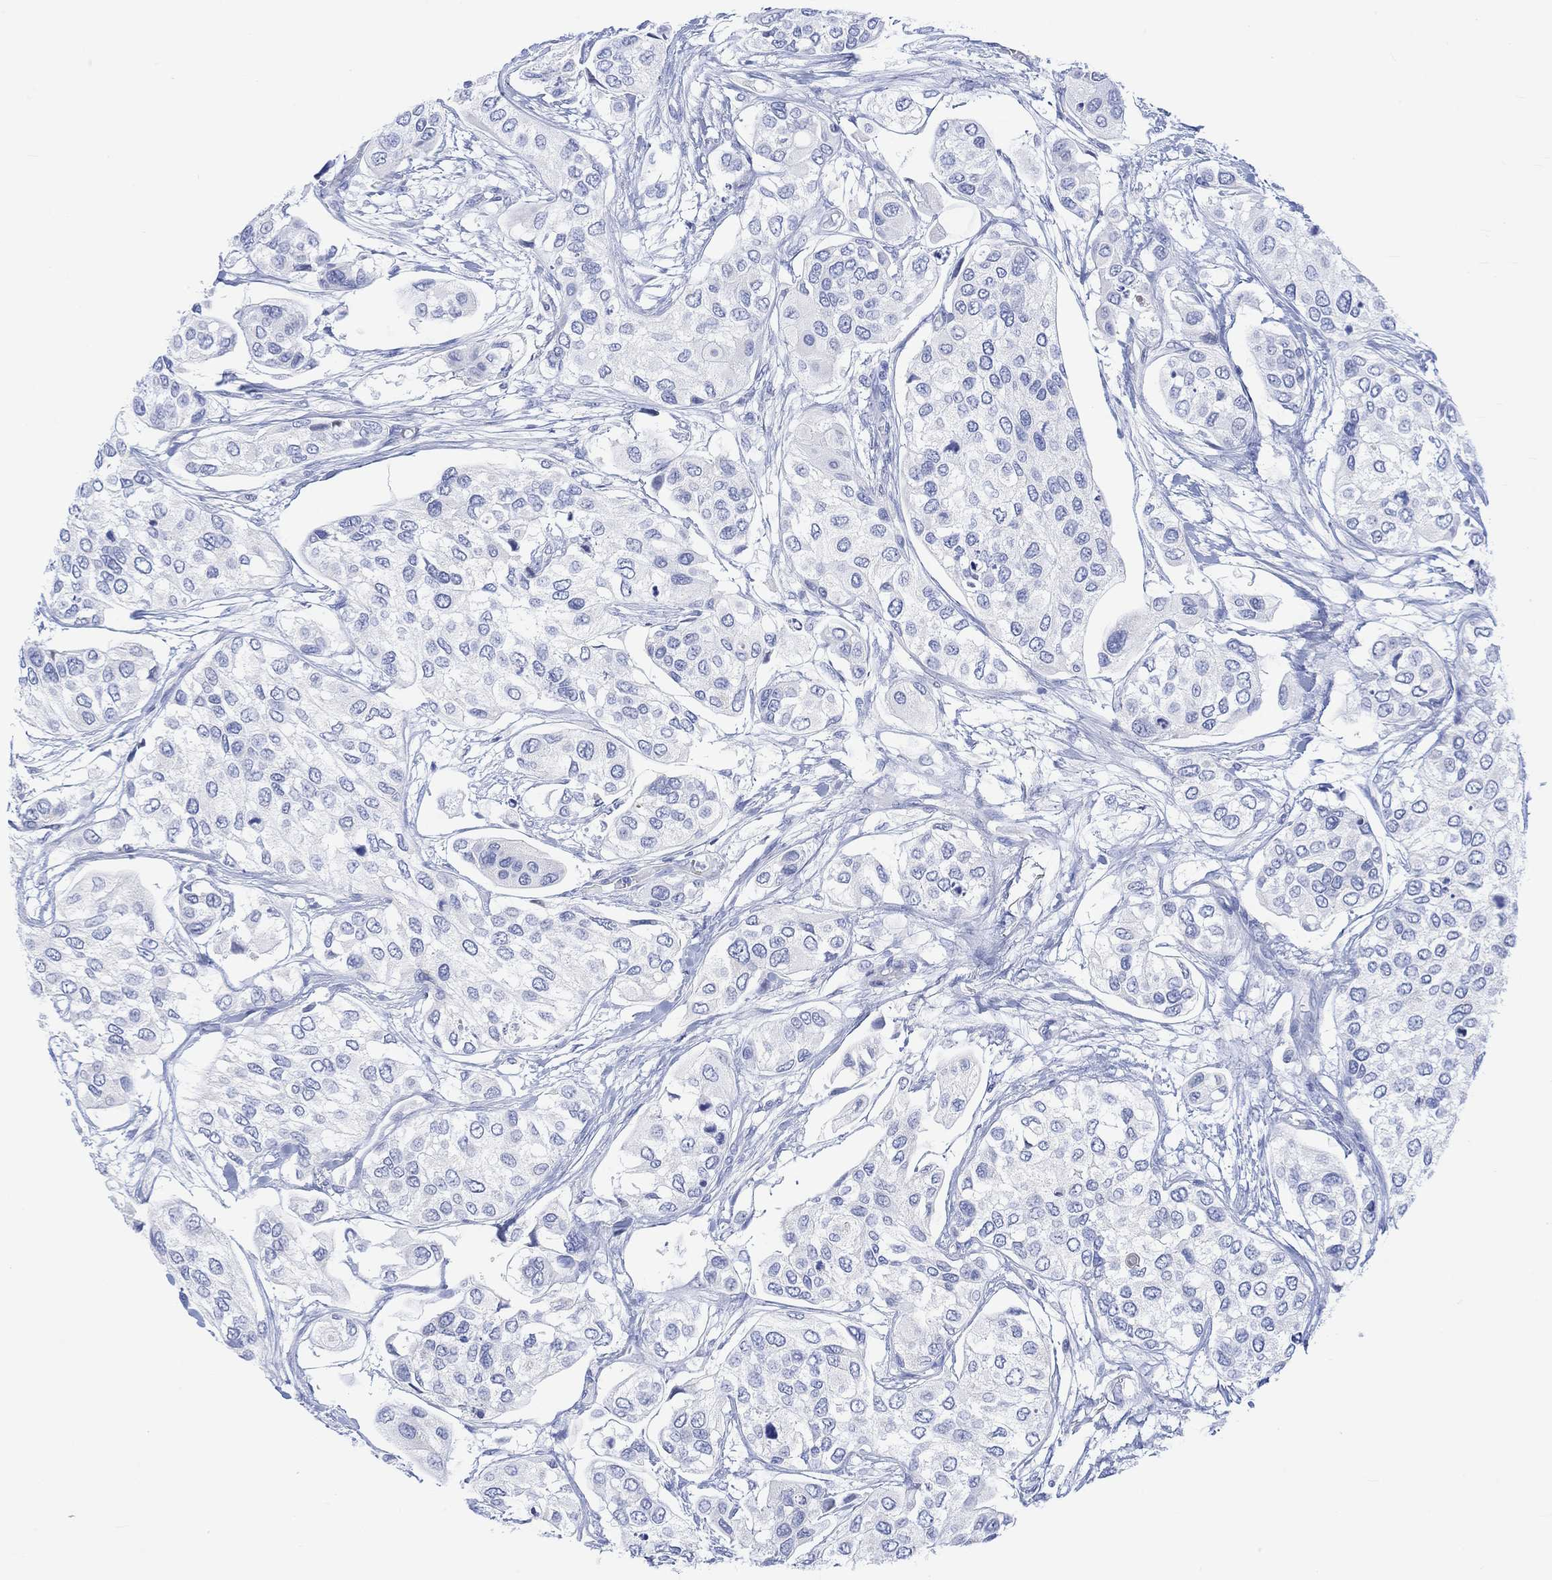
{"staining": {"intensity": "negative", "quantity": "none", "location": "none"}, "tissue": "urothelial cancer", "cell_type": "Tumor cells", "image_type": "cancer", "snomed": [{"axis": "morphology", "description": "Urothelial carcinoma, High grade"}, {"axis": "topography", "description": "Urinary bladder"}], "caption": "Protein analysis of urothelial cancer reveals no significant positivity in tumor cells.", "gene": "CALCA", "patient": {"sex": "male", "age": 77}}